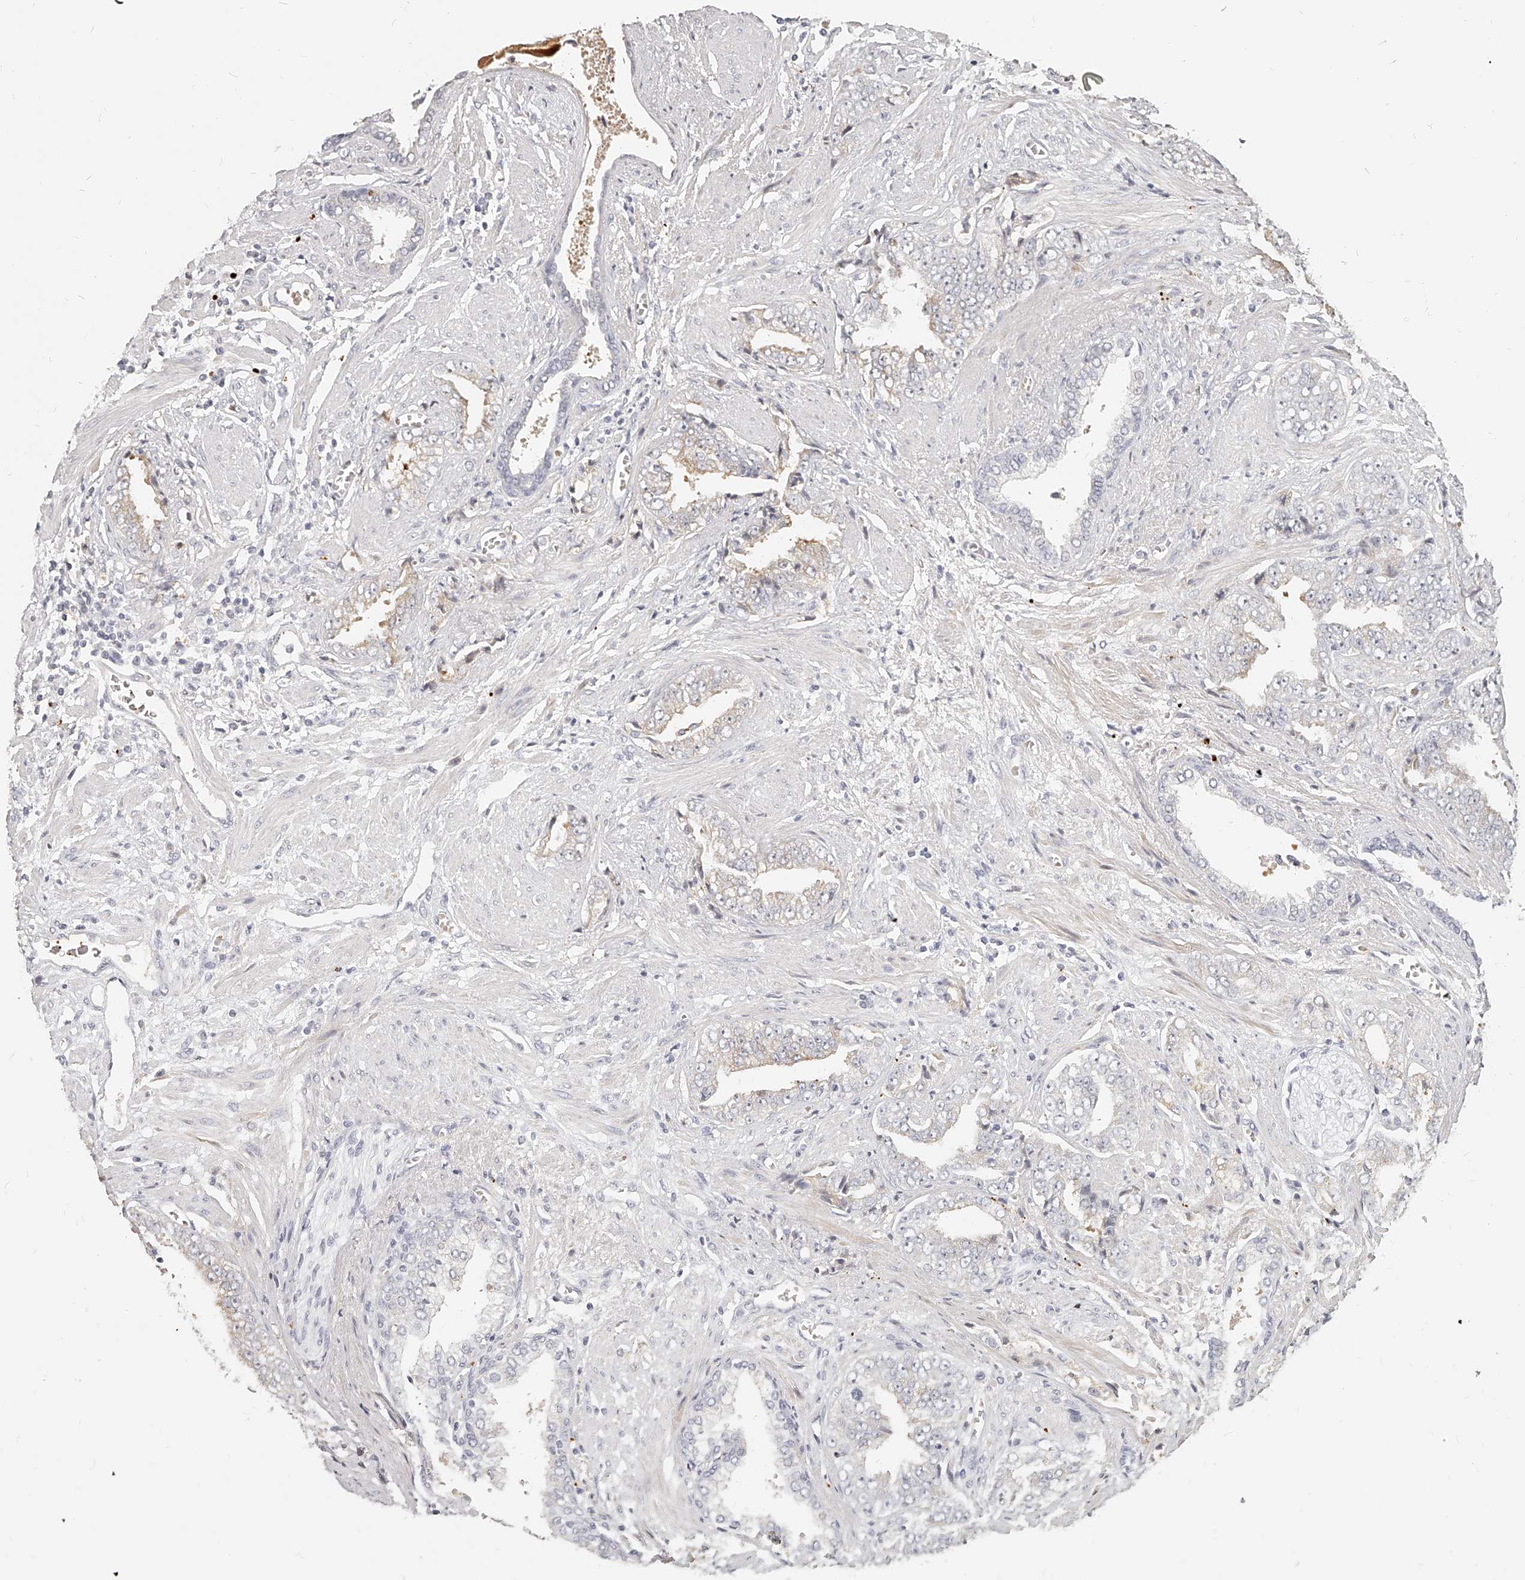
{"staining": {"intensity": "weak", "quantity": "<25%", "location": "cytoplasmic/membranous"}, "tissue": "prostate cancer", "cell_type": "Tumor cells", "image_type": "cancer", "snomed": [{"axis": "morphology", "description": "Adenocarcinoma, High grade"}, {"axis": "topography", "description": "Prostate"}], "caption": "A photomicrograph of human adenocarcinoma (high-grade) (prostate) is negative for staining in tumor cells.", "gene": "ITGB3", "patient": {"sex": "male", "age": 71}}